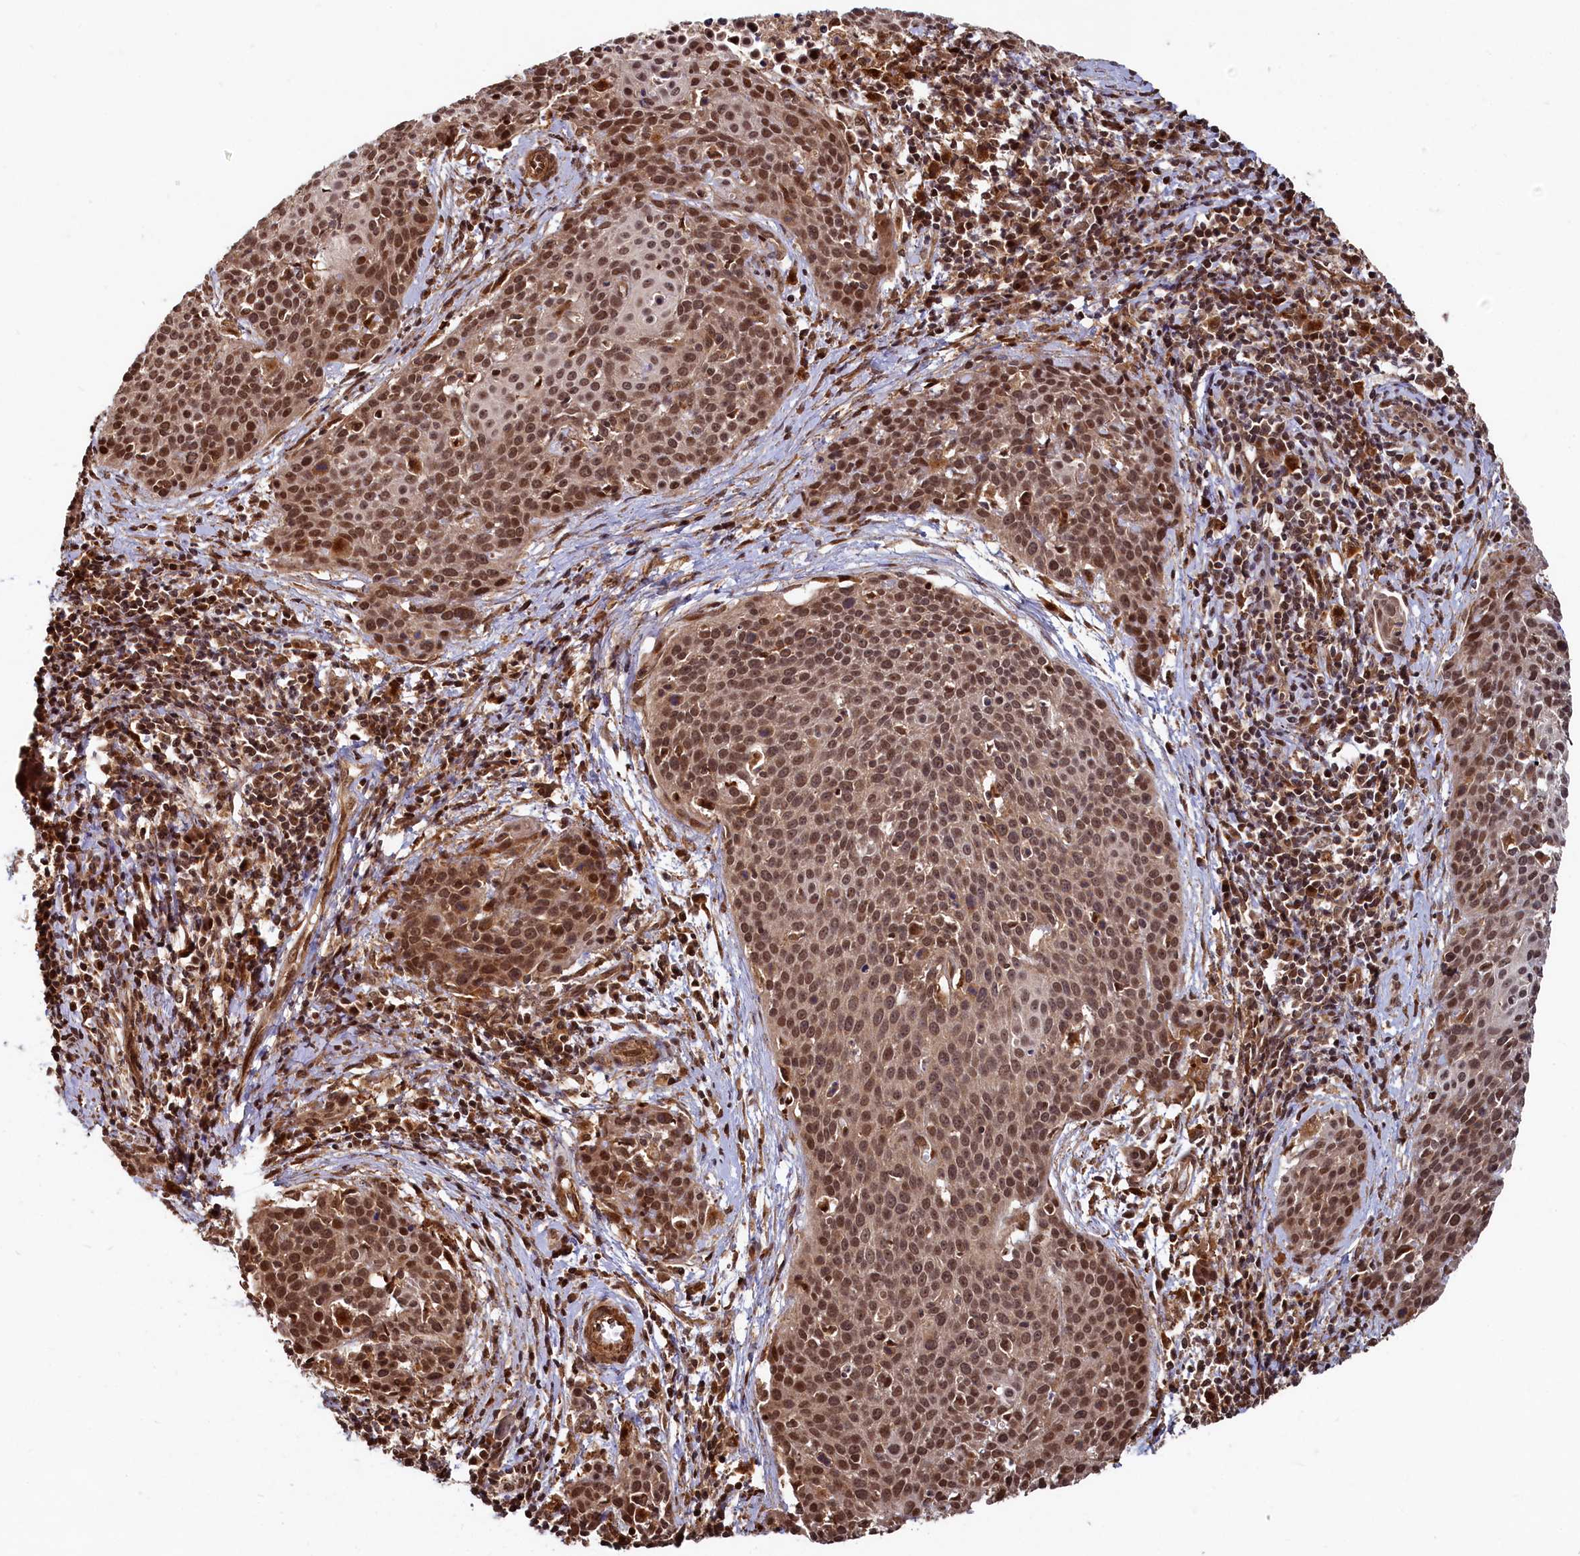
{"staining": {"intensity": "moderate", "quantity": ">75%", "location": "cytoplasmic/membranous,nuclear"}, "tissue": "cervical cancer", "cell_type": "Tumor cells", "image_type": "cancer", "snomed": [{"axis": "morphology", "description": "Squamous cell carcinoma, NOS"}, {"axis": "topography", "description": "Cervix"}], "caption": "Moderate cytoplasmic/membranous and nuclear positivity is identified in about >75% of tumor cells in cervical squamous cell carcinoma.", "gene": "TRIM23", "patient": {"sex": "female", "age": 38}}